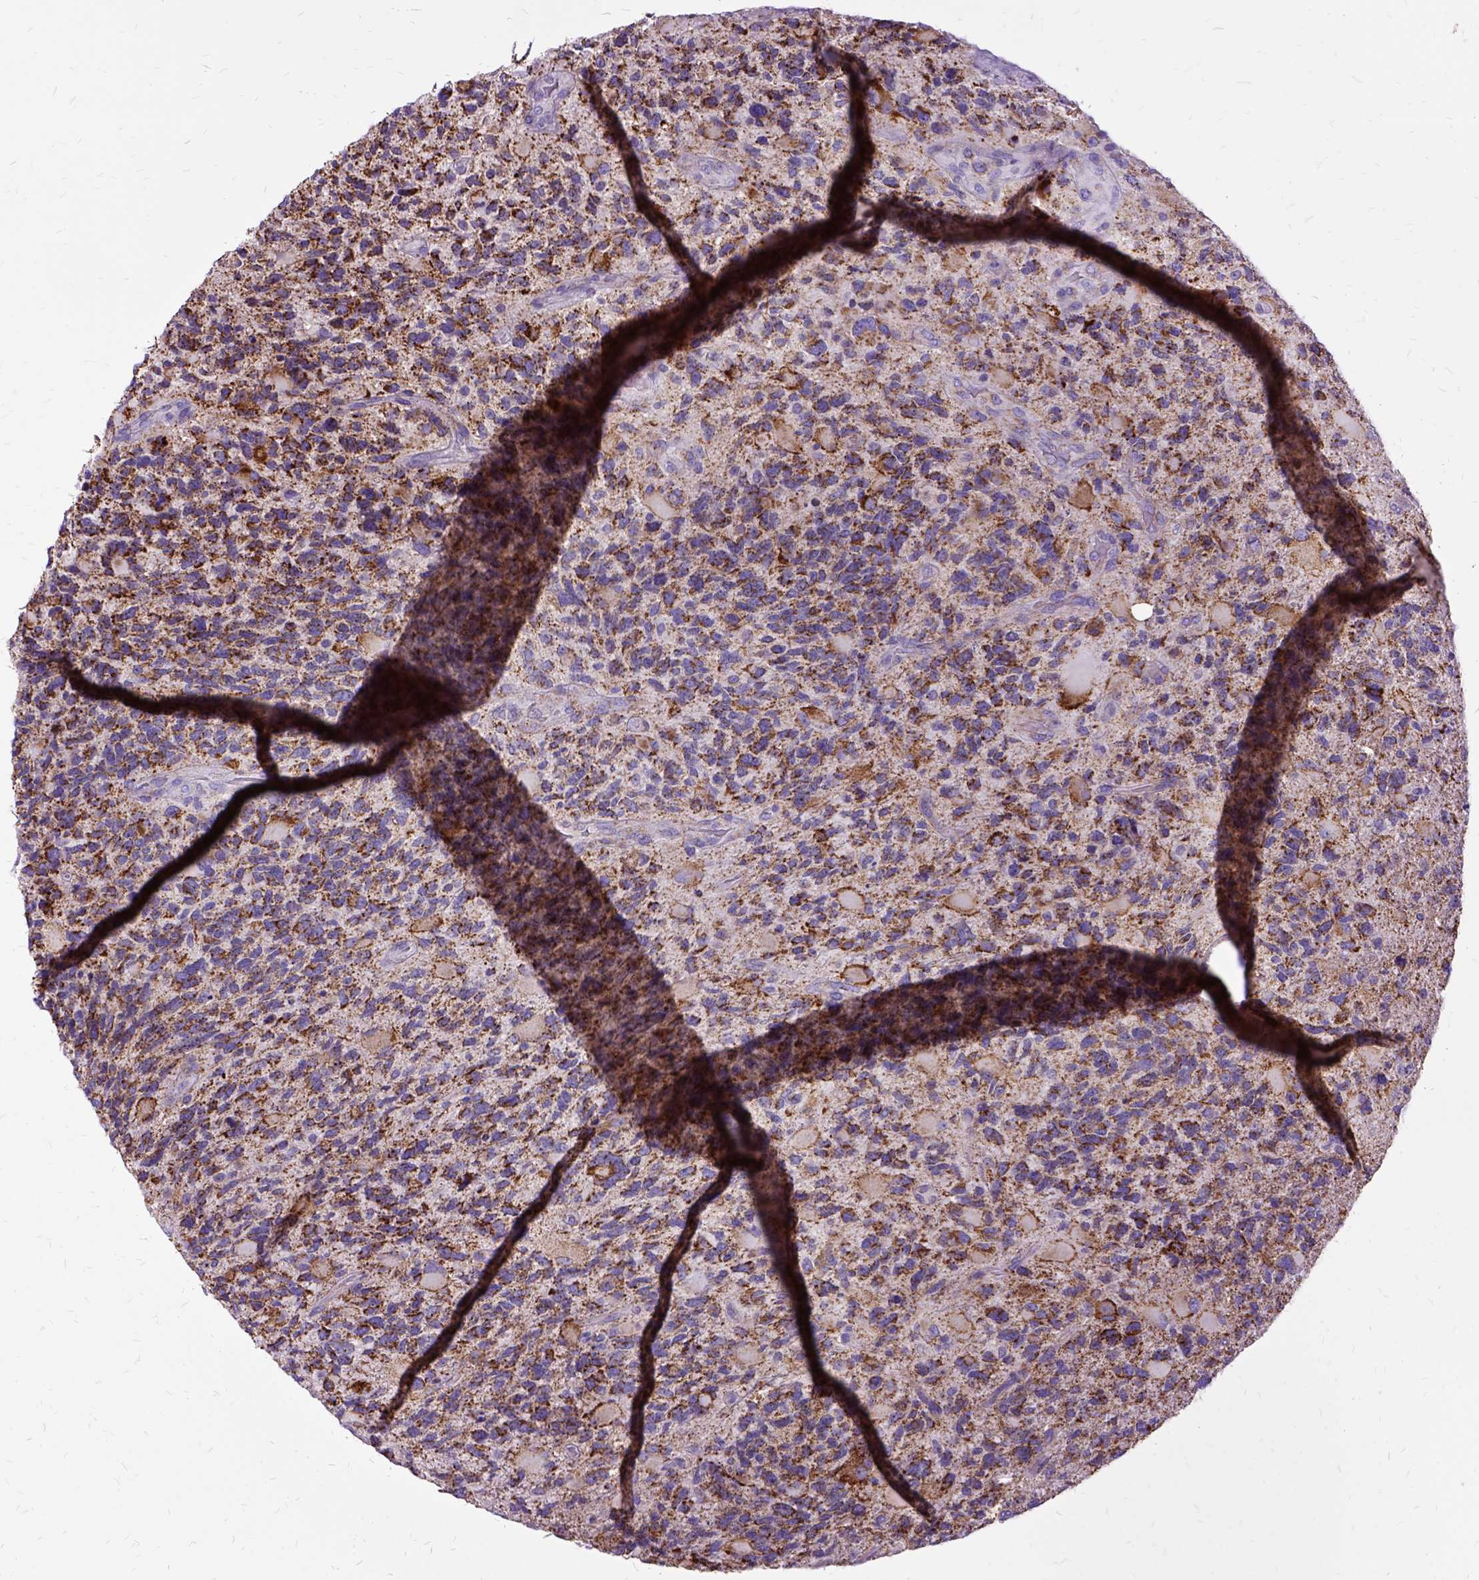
{"staining": {"intensity": "strong", "quantity": ">75%", "location": "cytoplasmic/membranous"}, "tissue": "glioma", "cell_type": "Tumor cells", "image_type": "cancer", "snomed": [{"axis": "morphology", "description": "Glioma, malignant, High grade"}, {"axis": "topography", "description": "Brain"}], "caption": "Immunohistochemistry (DAB) staining of malignant glioma (high-grade) exhibits strong cytoplasmic/membranous protein staining in about >75% of tumor cells.", "gene": "OXCT1", "patient": {"sex": "female", "age": 71}}